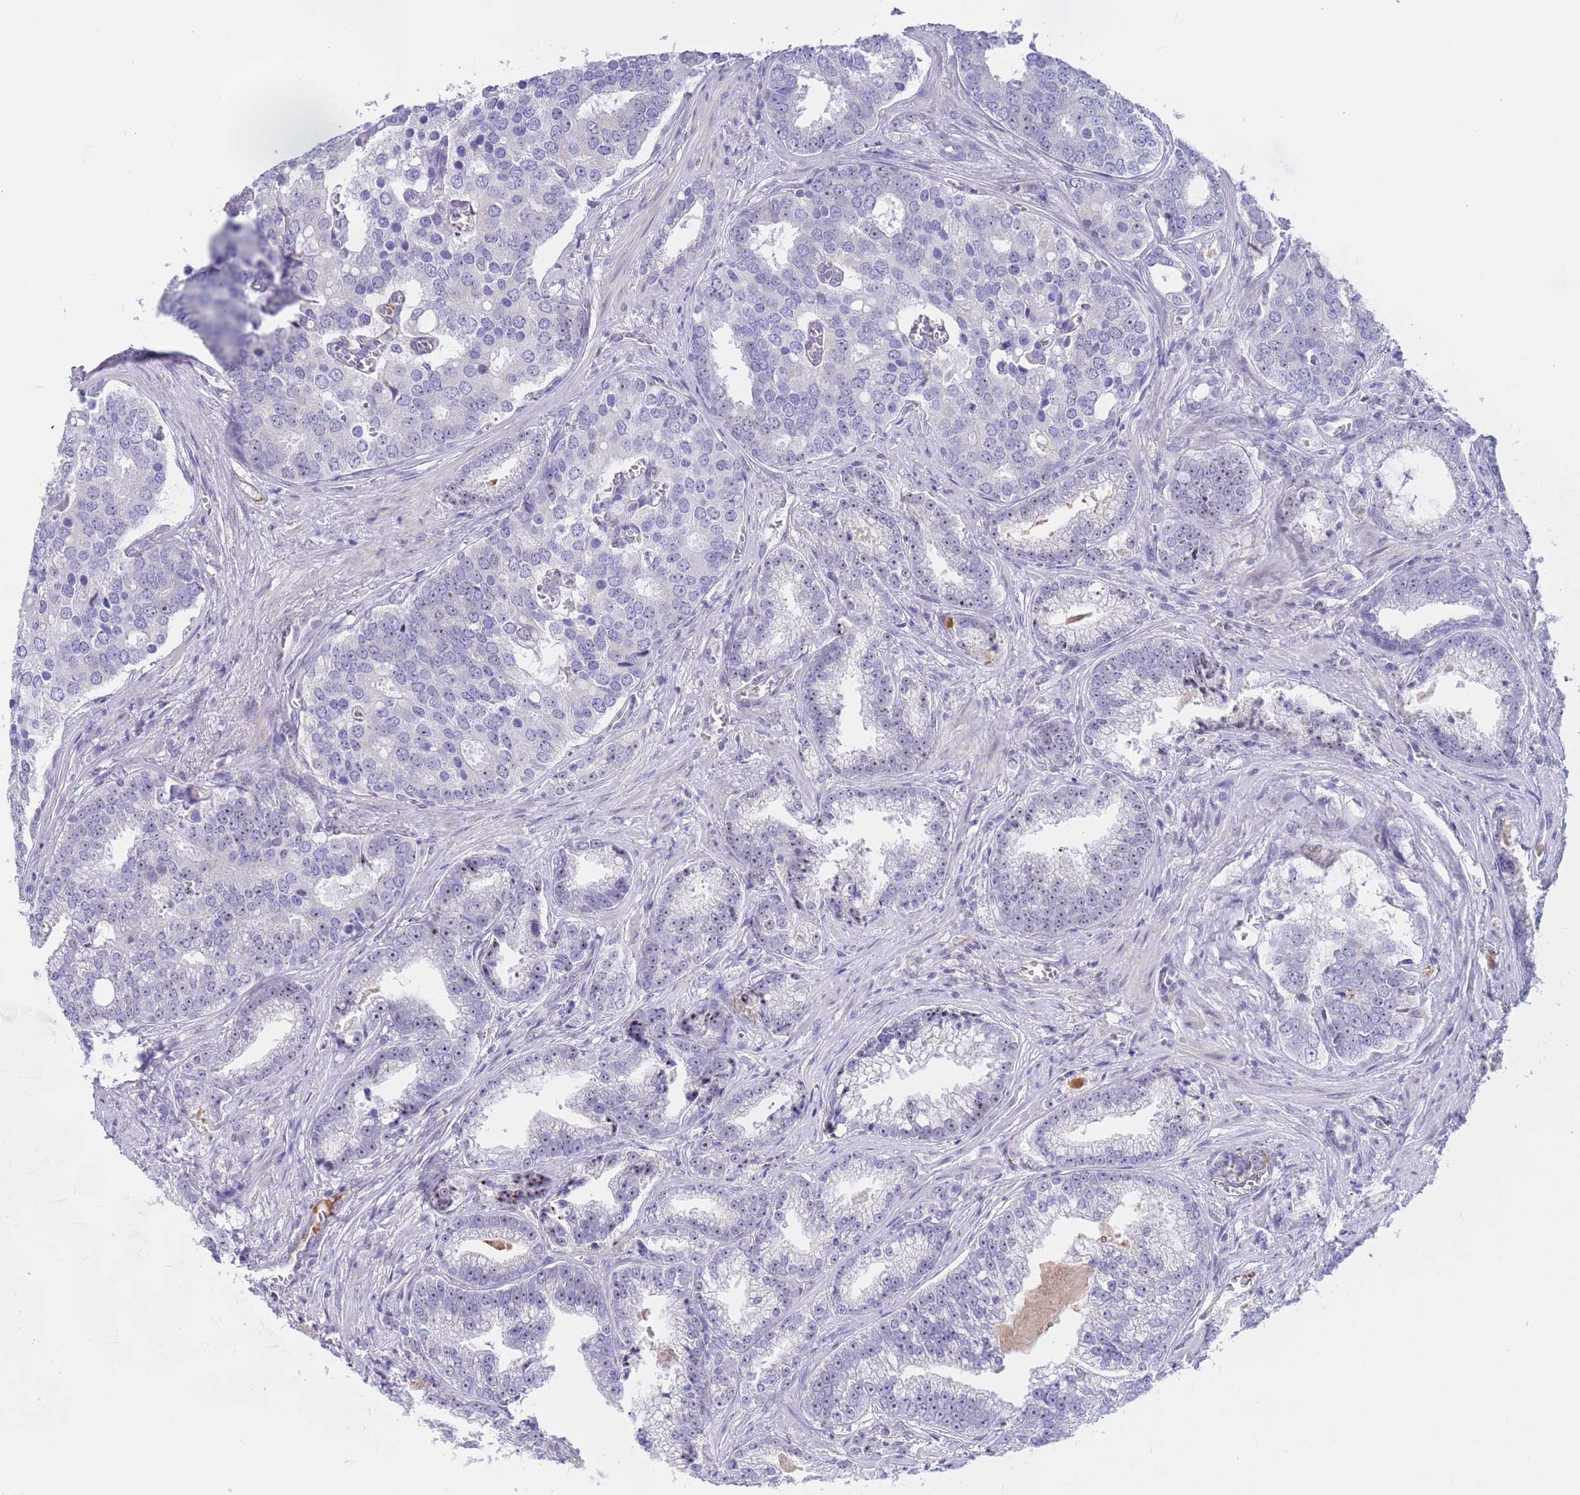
{"staining": {"intensity": "negative", "quantity": "none", "location": "none"}, "tissue": "prostate cancer", "cell_type": "Tumor cells", "image_type": "cancer", "snomed": [{"axis": "morphology", "description": "Adenocarcinoma, High grade"}, {"axis": "topography", "description": "Prostate"}], "caption": "Prostate adenocarcinoma (high-grade) was stained to show a protein in brown. There is no significant staining in tumor cells.", "gene": "BOP1", "patient": {"sex": "male", "age": 67}}